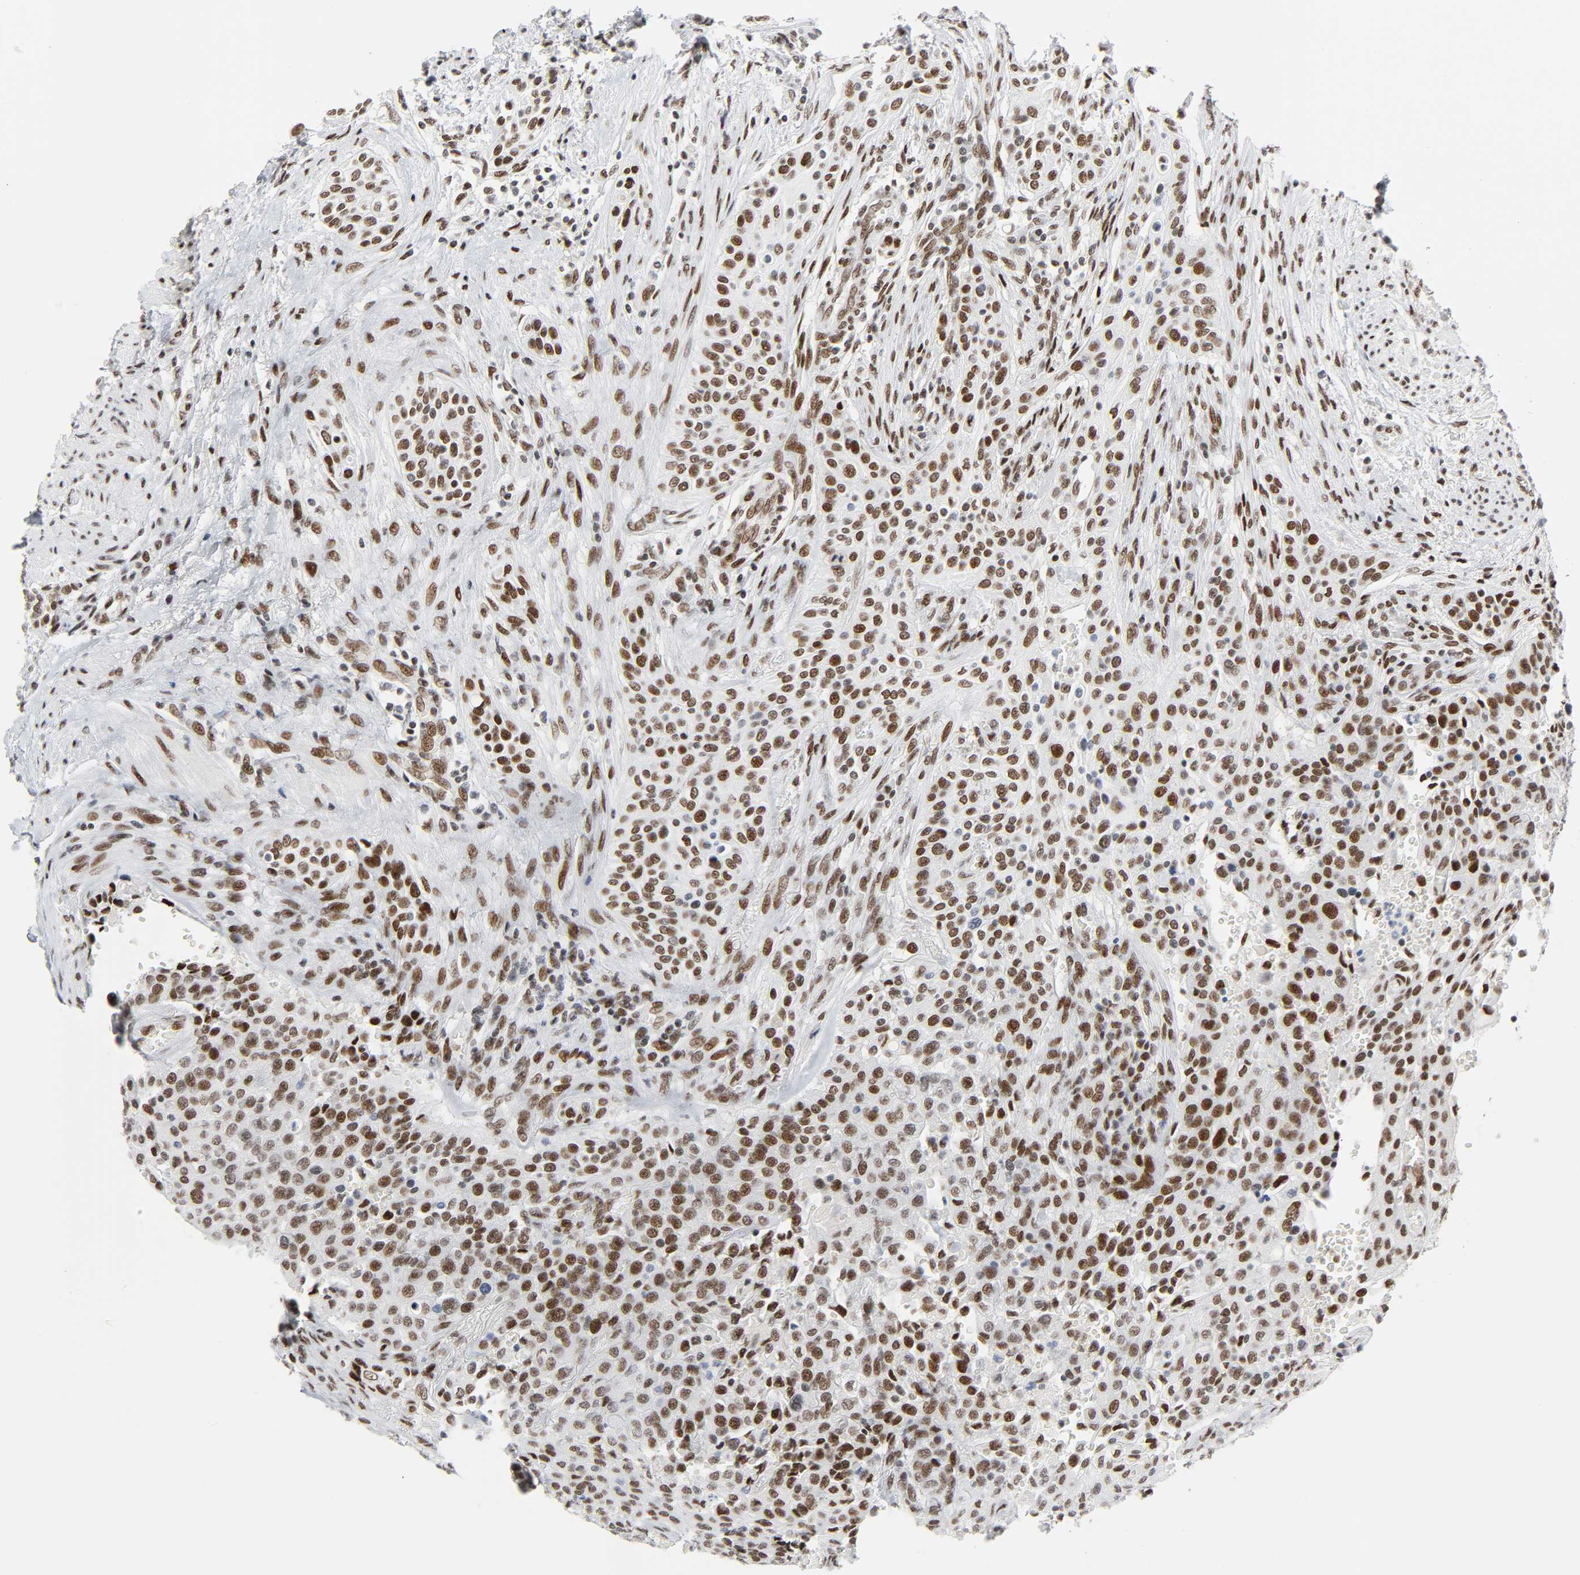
{"staining": {"intensity": "moderate", "quantity": ">75%", "location": "nuclear"}, "tissue": "urothelial cancer", "cell_type": "Tumor cells", "image_type": "cancer", "snomed": [{"axis": "morphology", "description": "Urothelial carcinoma, High grade"}, {"axis": "topography", "description": "Urinary bladder"}], "caption": "Brown immunohistochemical staining in urothelial cancer reveals moderate nuclear positivity in about >75% of tumor cells.", "gene": "HSF1", "patient": {"sex": "male", "age": 74}}